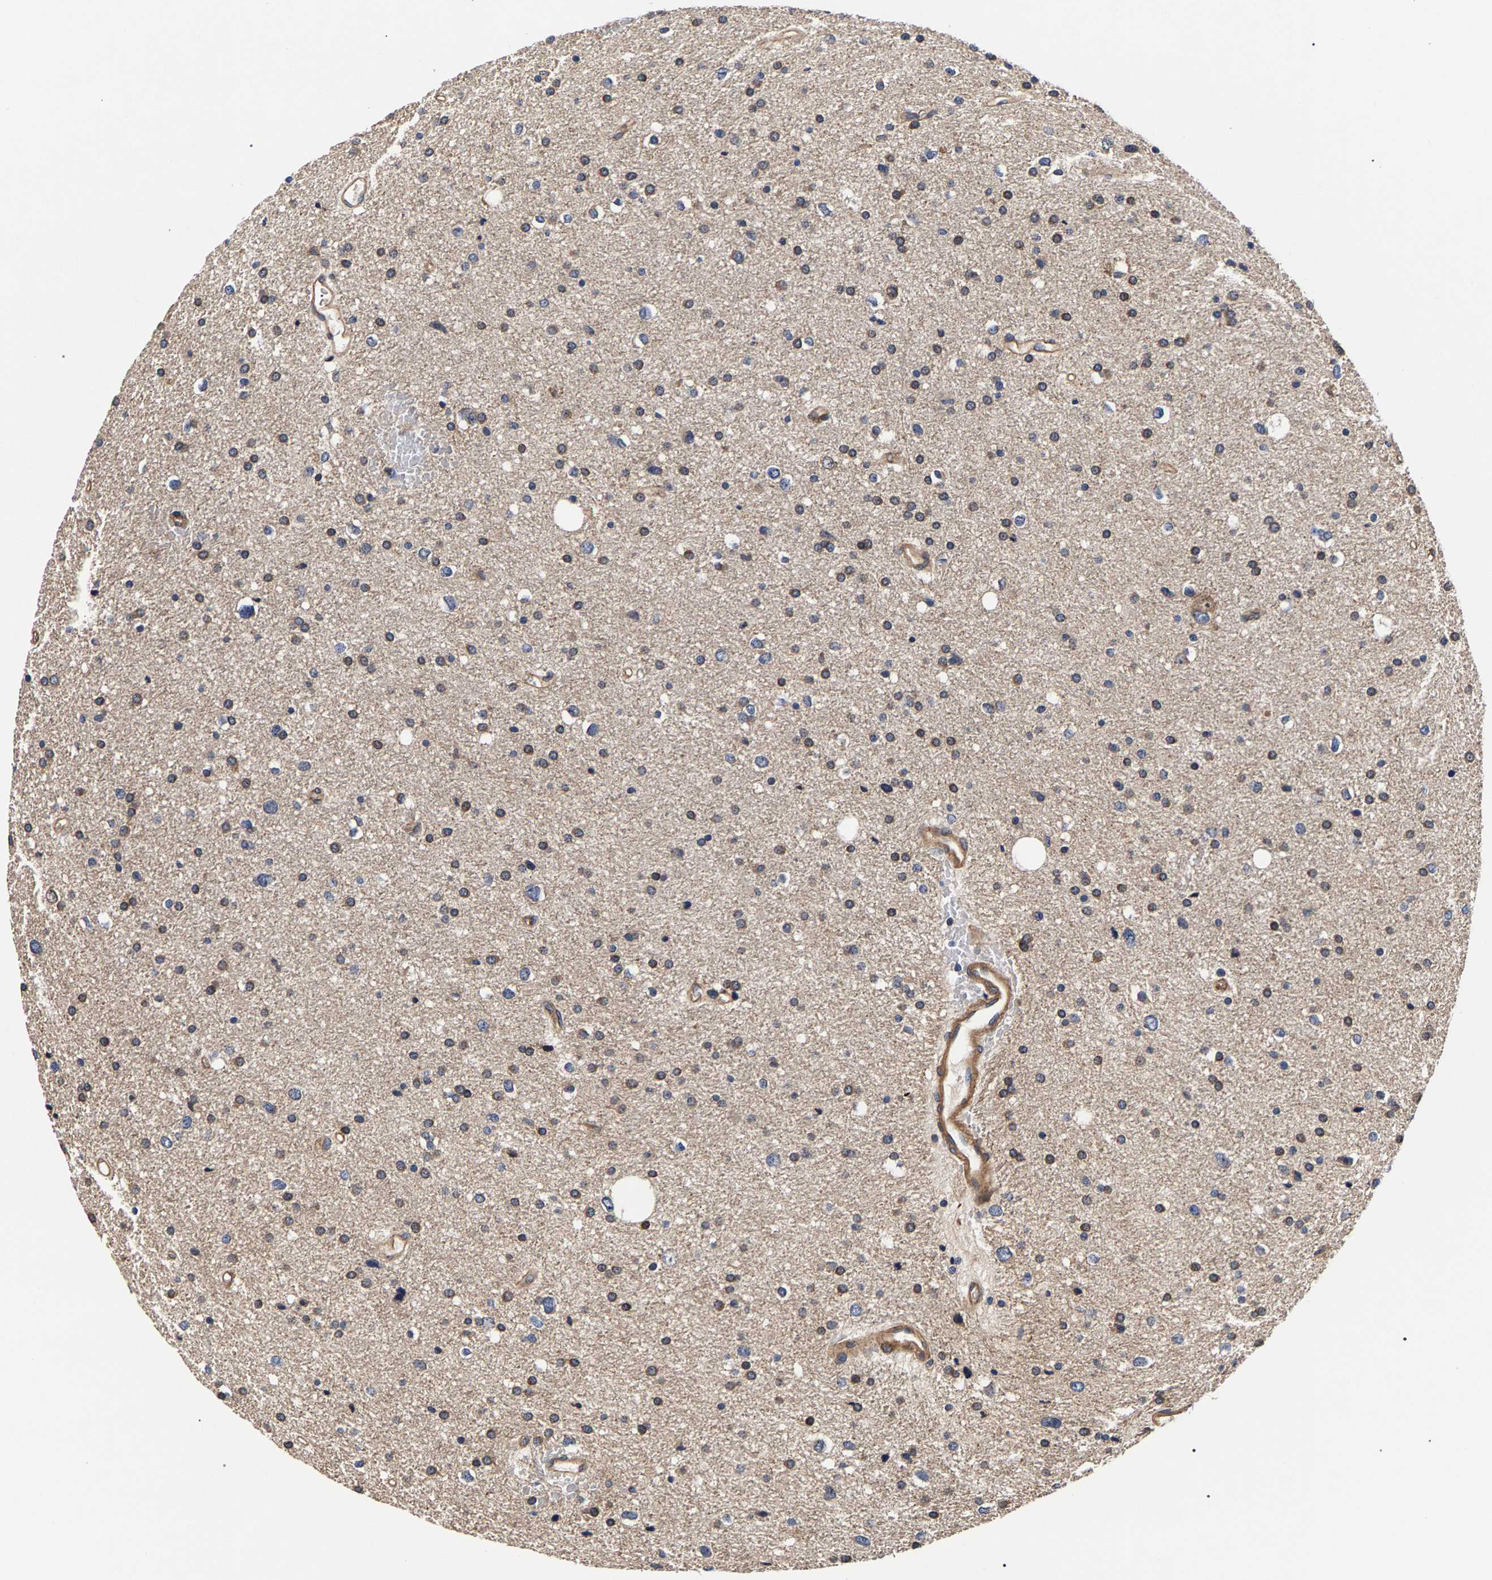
{"staining": {"intensity": "strong", "quantity": "25%-75%", "location": "cytoplasmic/membranous"}, "tissue": "glioma", "cell_type": "Tumor cells", "image_type": "cancer", "snomed": [{"axis": "morphology", "description": "Glioma, malignant, Low grade"}, {"axis": "topography", "description": "Brain"}], "caption": "Human glioma stained with a brown dye reveals strong cytoplasmic/membranous positive expression in approximately 25%-75% of tumor cells.", "gene": "MARCHF7", "patient": {"sex": "female", "age": 37}}